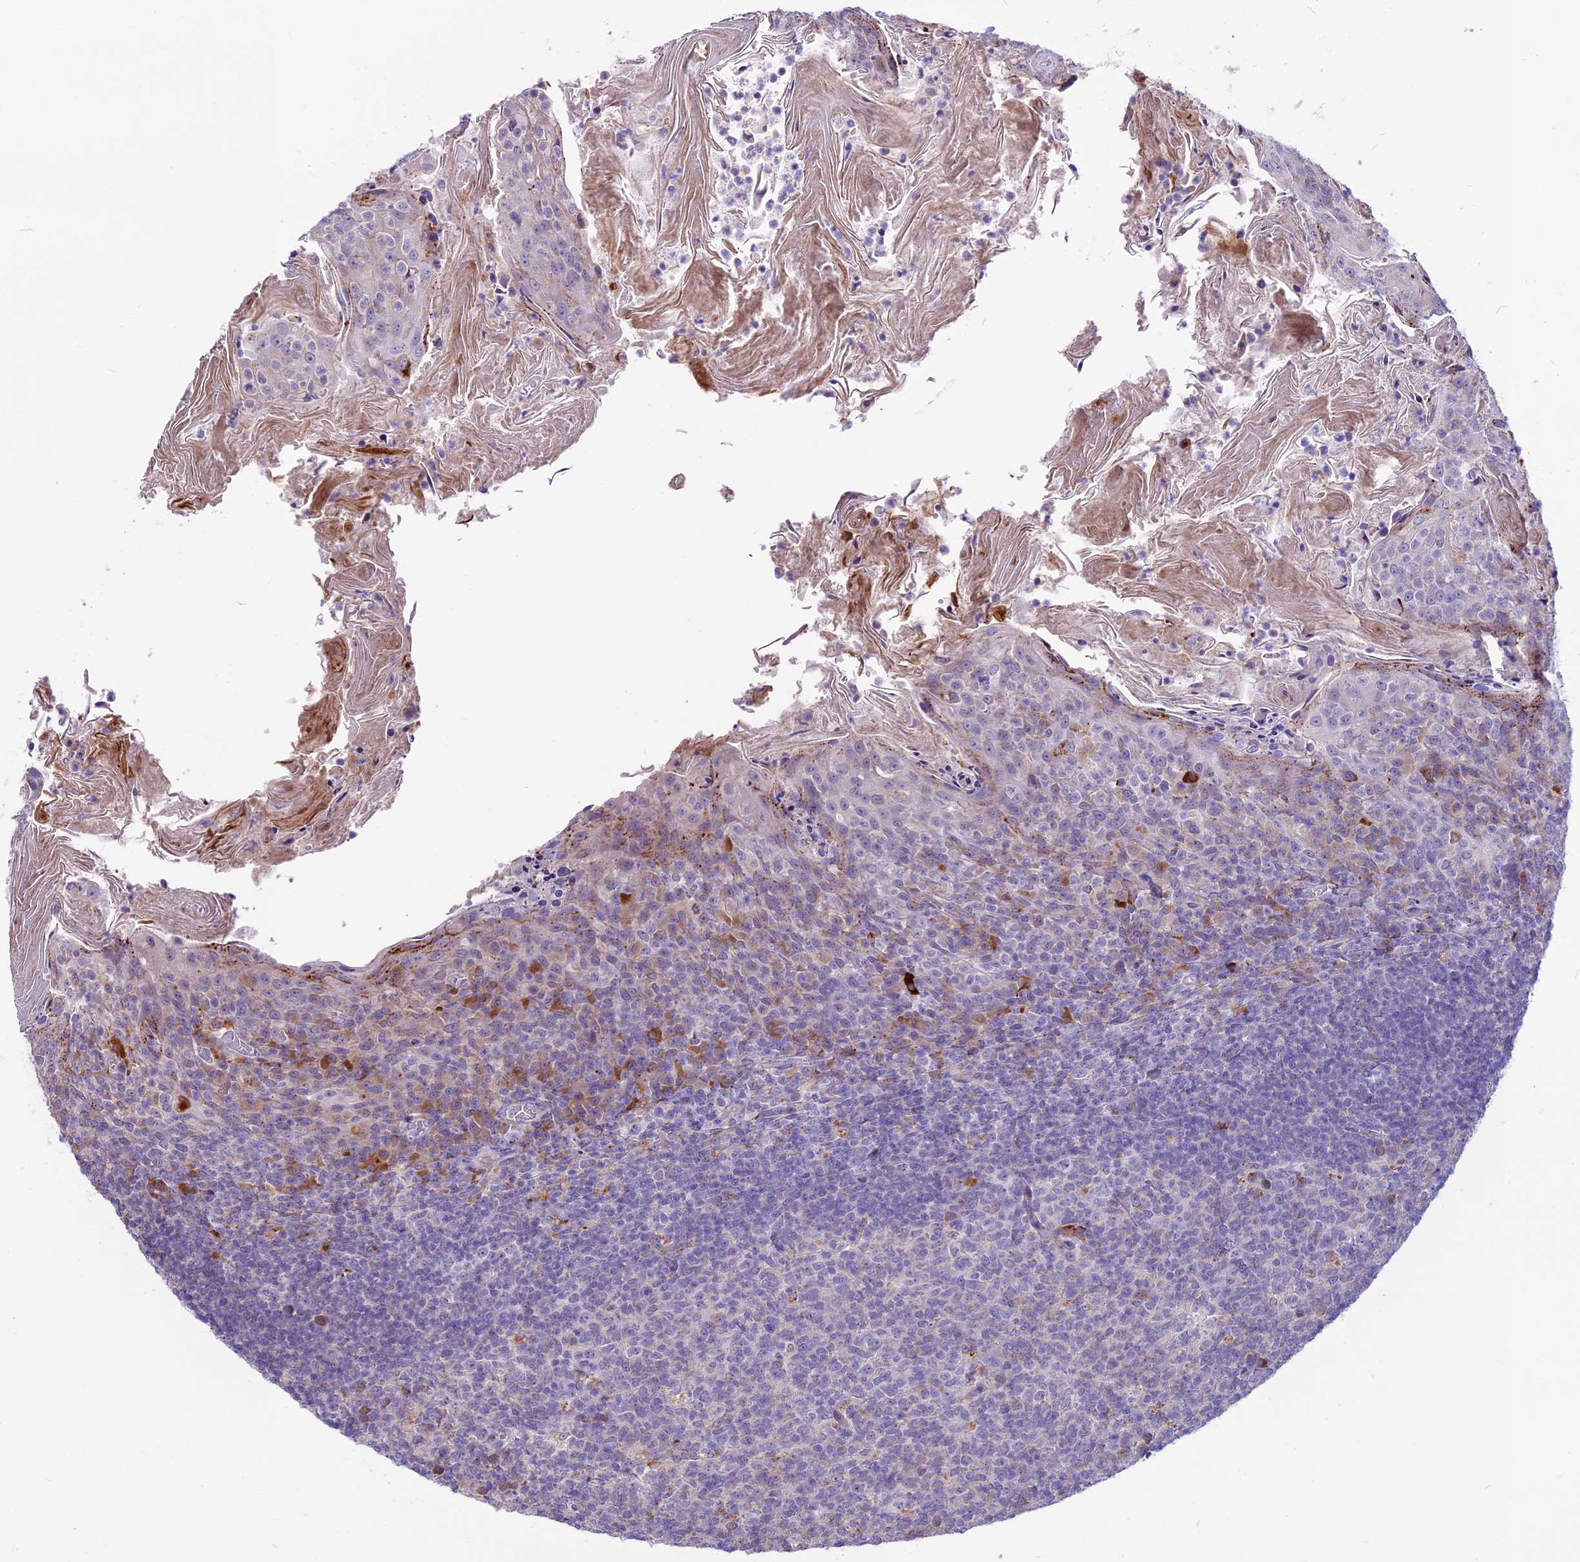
{"staining": {"intensity": "moderate", "quantity": "<25%", "location": "cytoplasmic/membranous"}, "tissue": "tonsil", "cell_type": "Germinal center cells", "image_type": "normal", "snomed": [{"axis": "morphology", "description": "Normal tissue, NOS"}, {"axis": "topography", "description": "Tonsil"}], "caption": "DAB immunohistochemical staining of normal tonsil reveals moderate cytoplasmic/membranous protein staining in approximately <25% of germinal center cells.", "gene": "THRSP", "patient": {"sex": "female", "age": 10}}